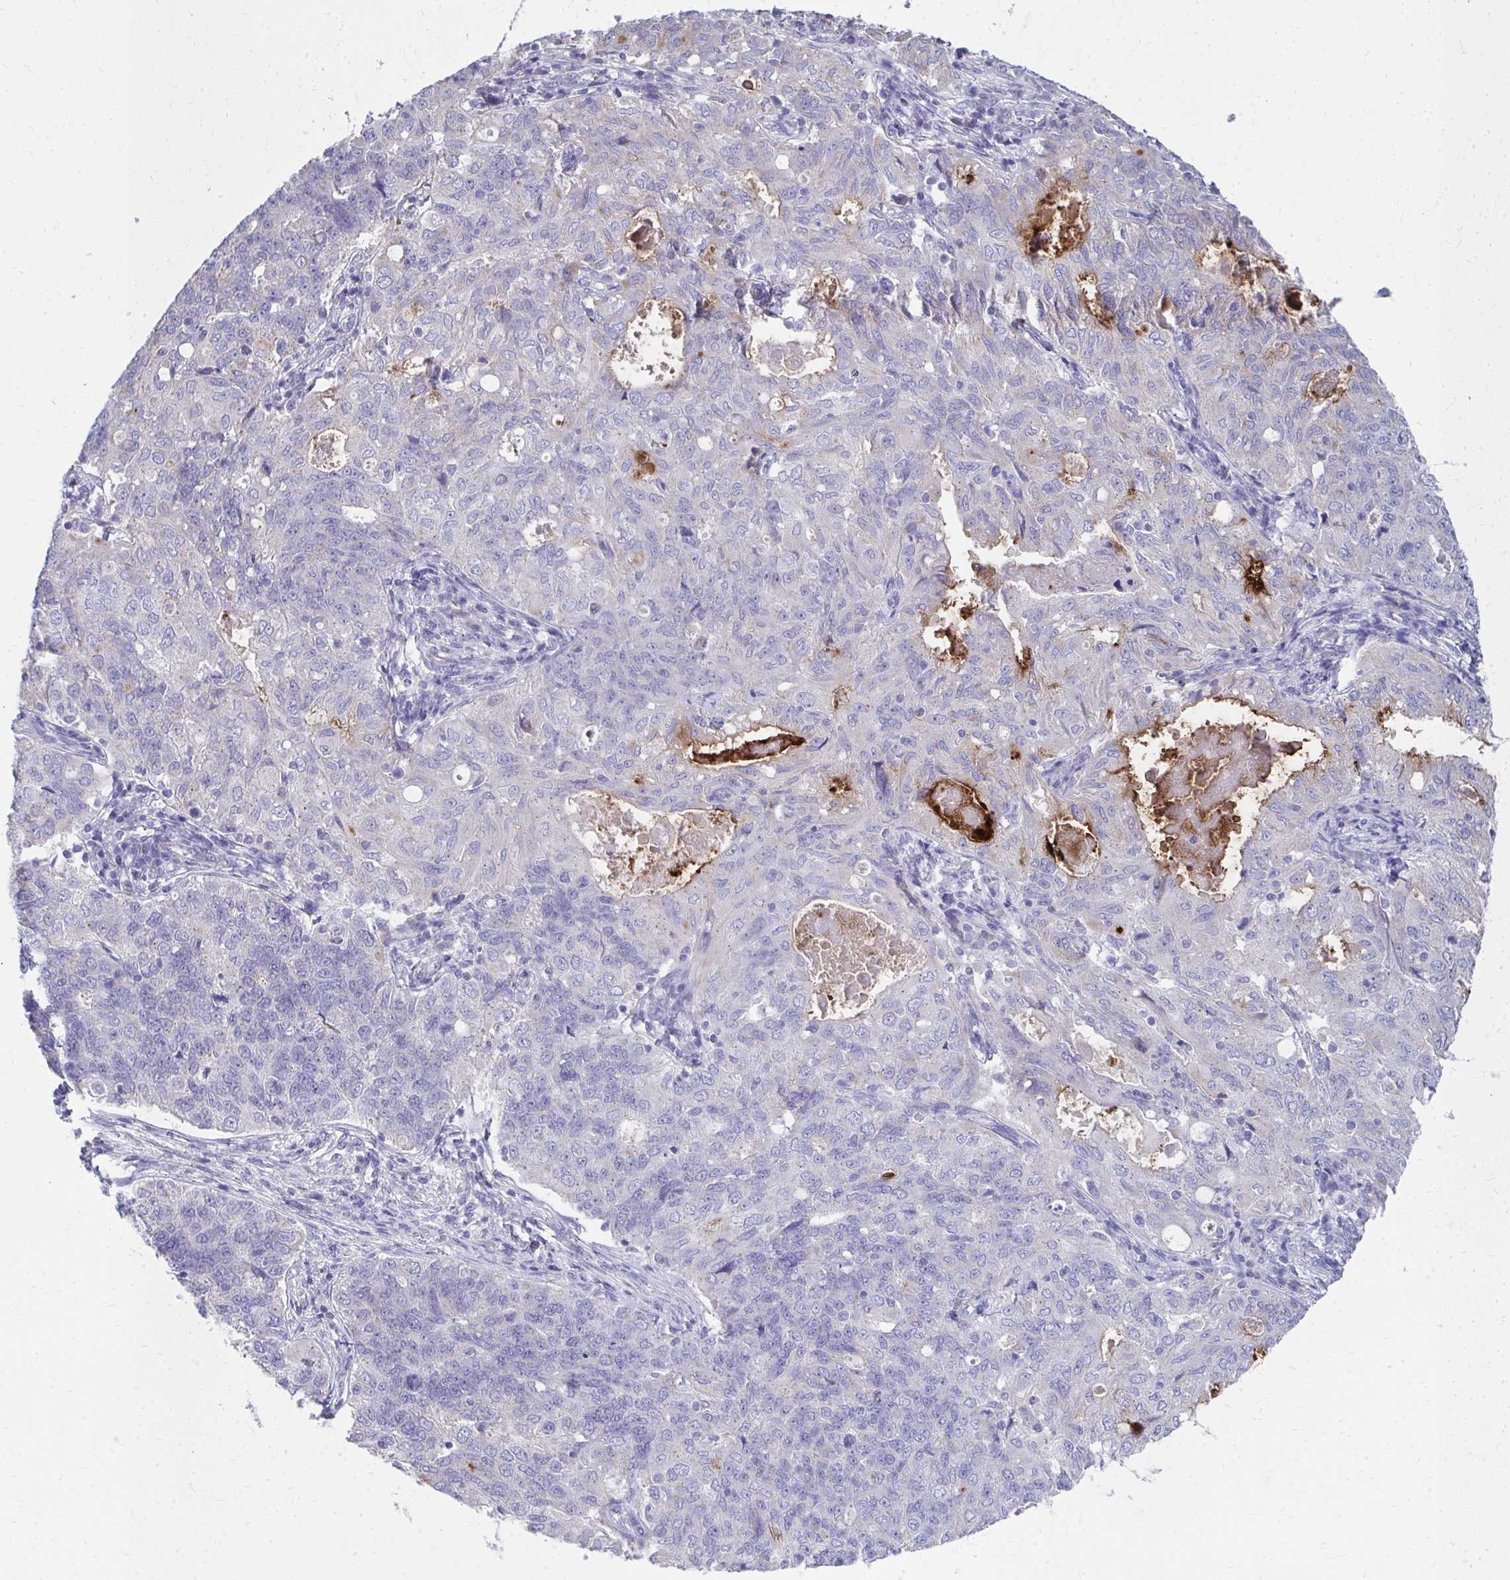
{"staining": {"intensity": "negative", "quantity": "none", "location": "none"}, "tissue": "endometrial cancer", "cell_type": "Tumor cells", "image_type": "cancer", "snomed": [{"axis": "morphology", "description": "Adenocarcinoma, NOS"}, {"axis": "topography", "description": "Endometrium"}], "caption": "DAB immunohistochemical staining of human adenocarcinoma (endometrial) demonstrates no significant staining in tumor cells. (Brightfield microscopy of DAB immunohistochemistry (IHC) at high magnification).", "gene": "TMPRSS2", "patient": {"sex": "female", "age": 43}}